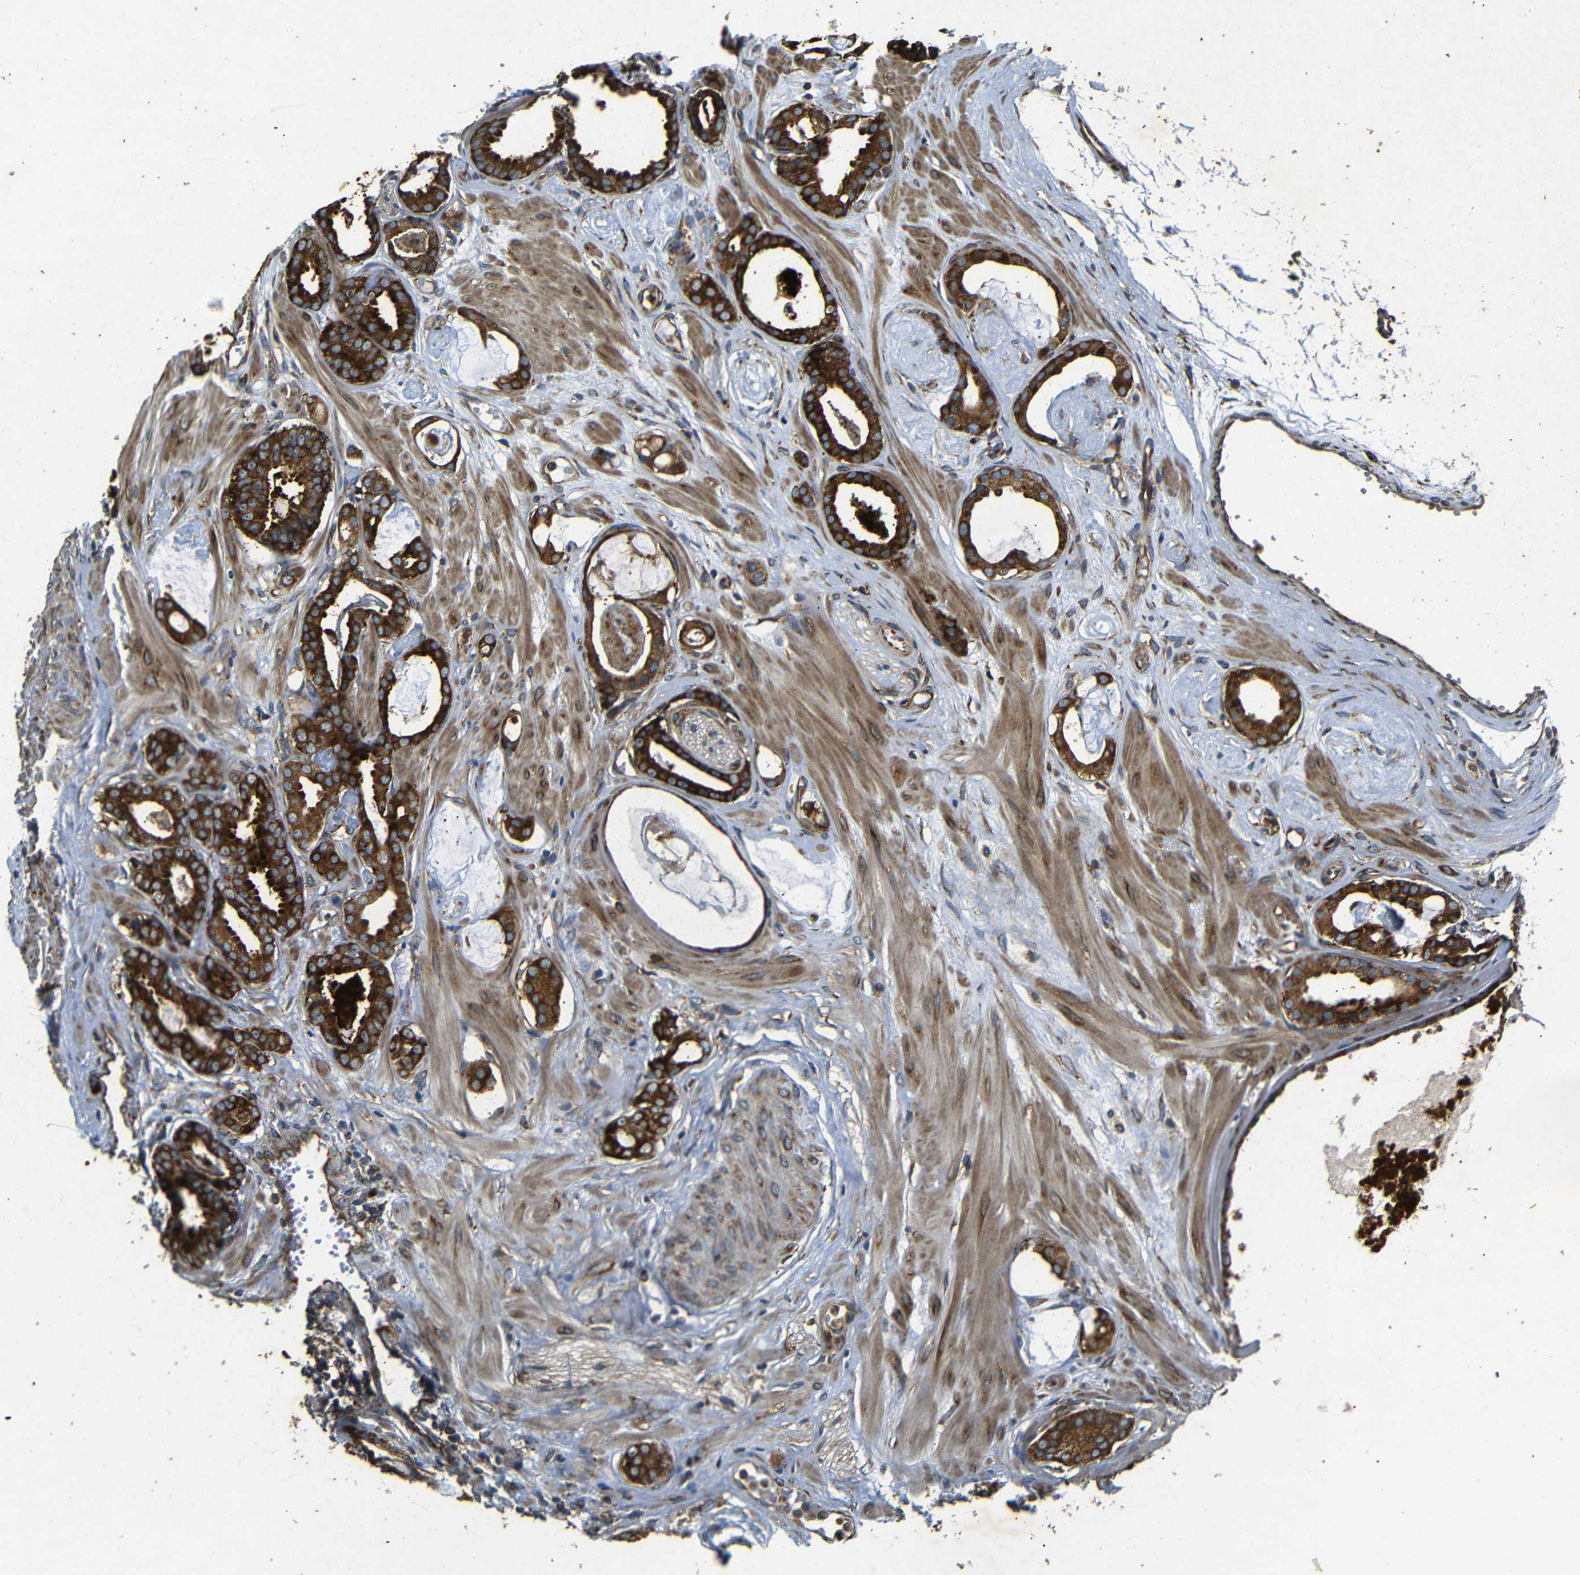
{"staining": {"intensity": "strong", "quantity": ">75%", "location": "cytoplasmic/membranous"}, "tissue": "prostate cancer", "cell_type": "Tumor cells", "image_type": "cancer", "snomed": [{"axis": "morphology", "description": "Adenocarcinoma, Low grade"}, {"axis": "topography", "description": "Prostate"}], "caption": "Brown immunohistochemical staining in human prostate low-grade adenocarcinoma reveals strong cytoplasmic/membranous positivity in about >75% of tumor cells.", "gene": "BTF3", "patient": {"sex": "male", "age": 53}}